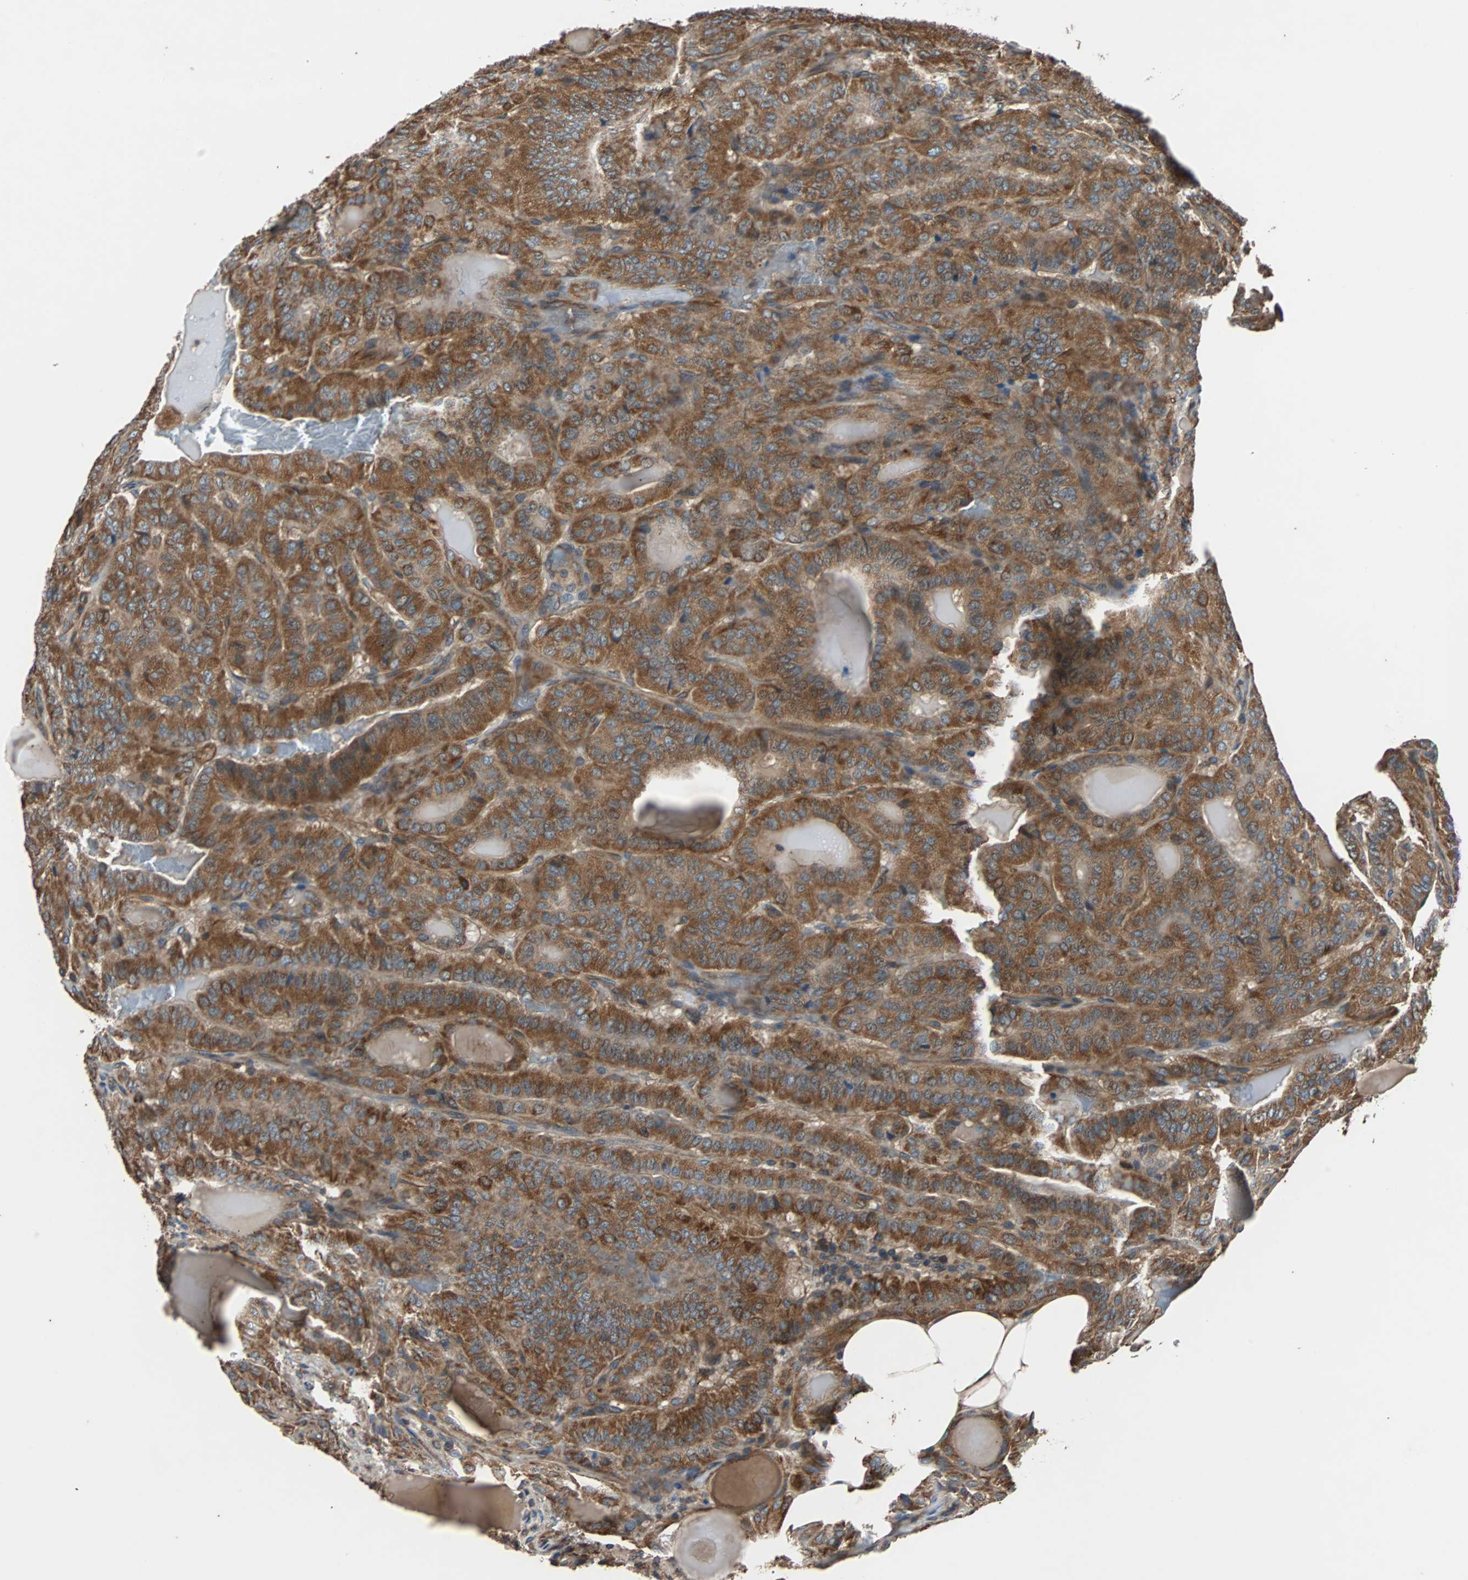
{"staining": {"intensity": "moderate", "quantity": ">75%", "location": "cytoplasmic/membranous"}, "tissue": "thyroid cancer", "cell_type": "Tumor cells", "image_type": "cancer", "snomed": [{"axis": "morphology", "description": "Papillary adenocarcinoma, NOS"}, {"axis": "topography", "description": "Thyroid gland"}], "caption": "Moderate cytoplasmic/membranous positivity for a protein is identified in approximately >75% of tumor cells of thyroid cancer using IHC.", "gene": "ACTR3", "patient": {"sex": "male", "age": 77}}